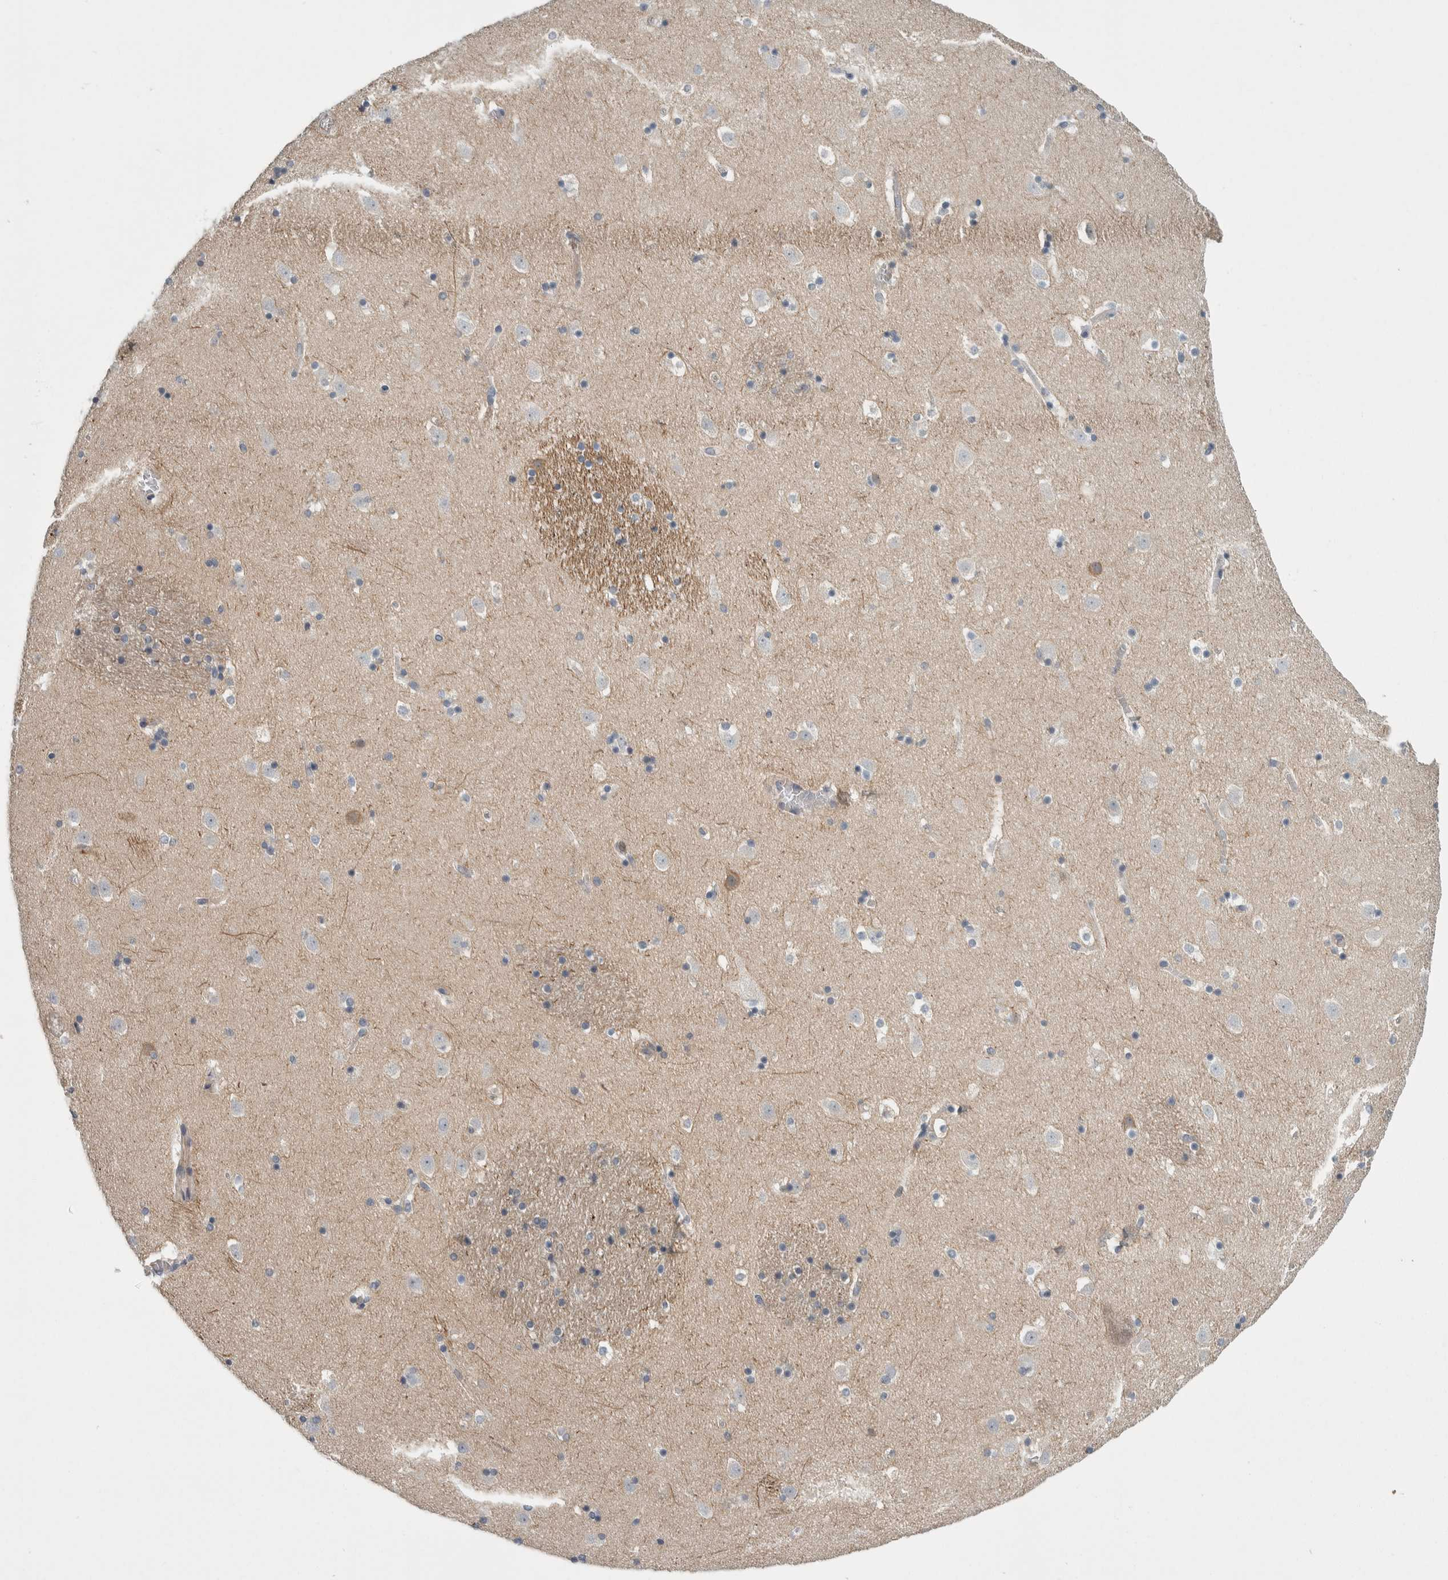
{"staining": {"intensity": "negative", "quantity": "none", "location": "none"}, "tissue": "caudate", "cell_type": "Glial cells", "image_type": "normal", "snomed": [{"axis": "morphology", "description": "Normal tissue, NOS"}, {"axis": "topography", "description": "Lateral ventricle wall"}], "caption": "DAB (3,3'-diaminobenzidine) immunohistochemical staining of unremarkable caudate displays no significant staining in glial cells. Nuclei are stained in blue.", "gene": "KCNJ3", "patient": {"sex": "male", "age": 45}}